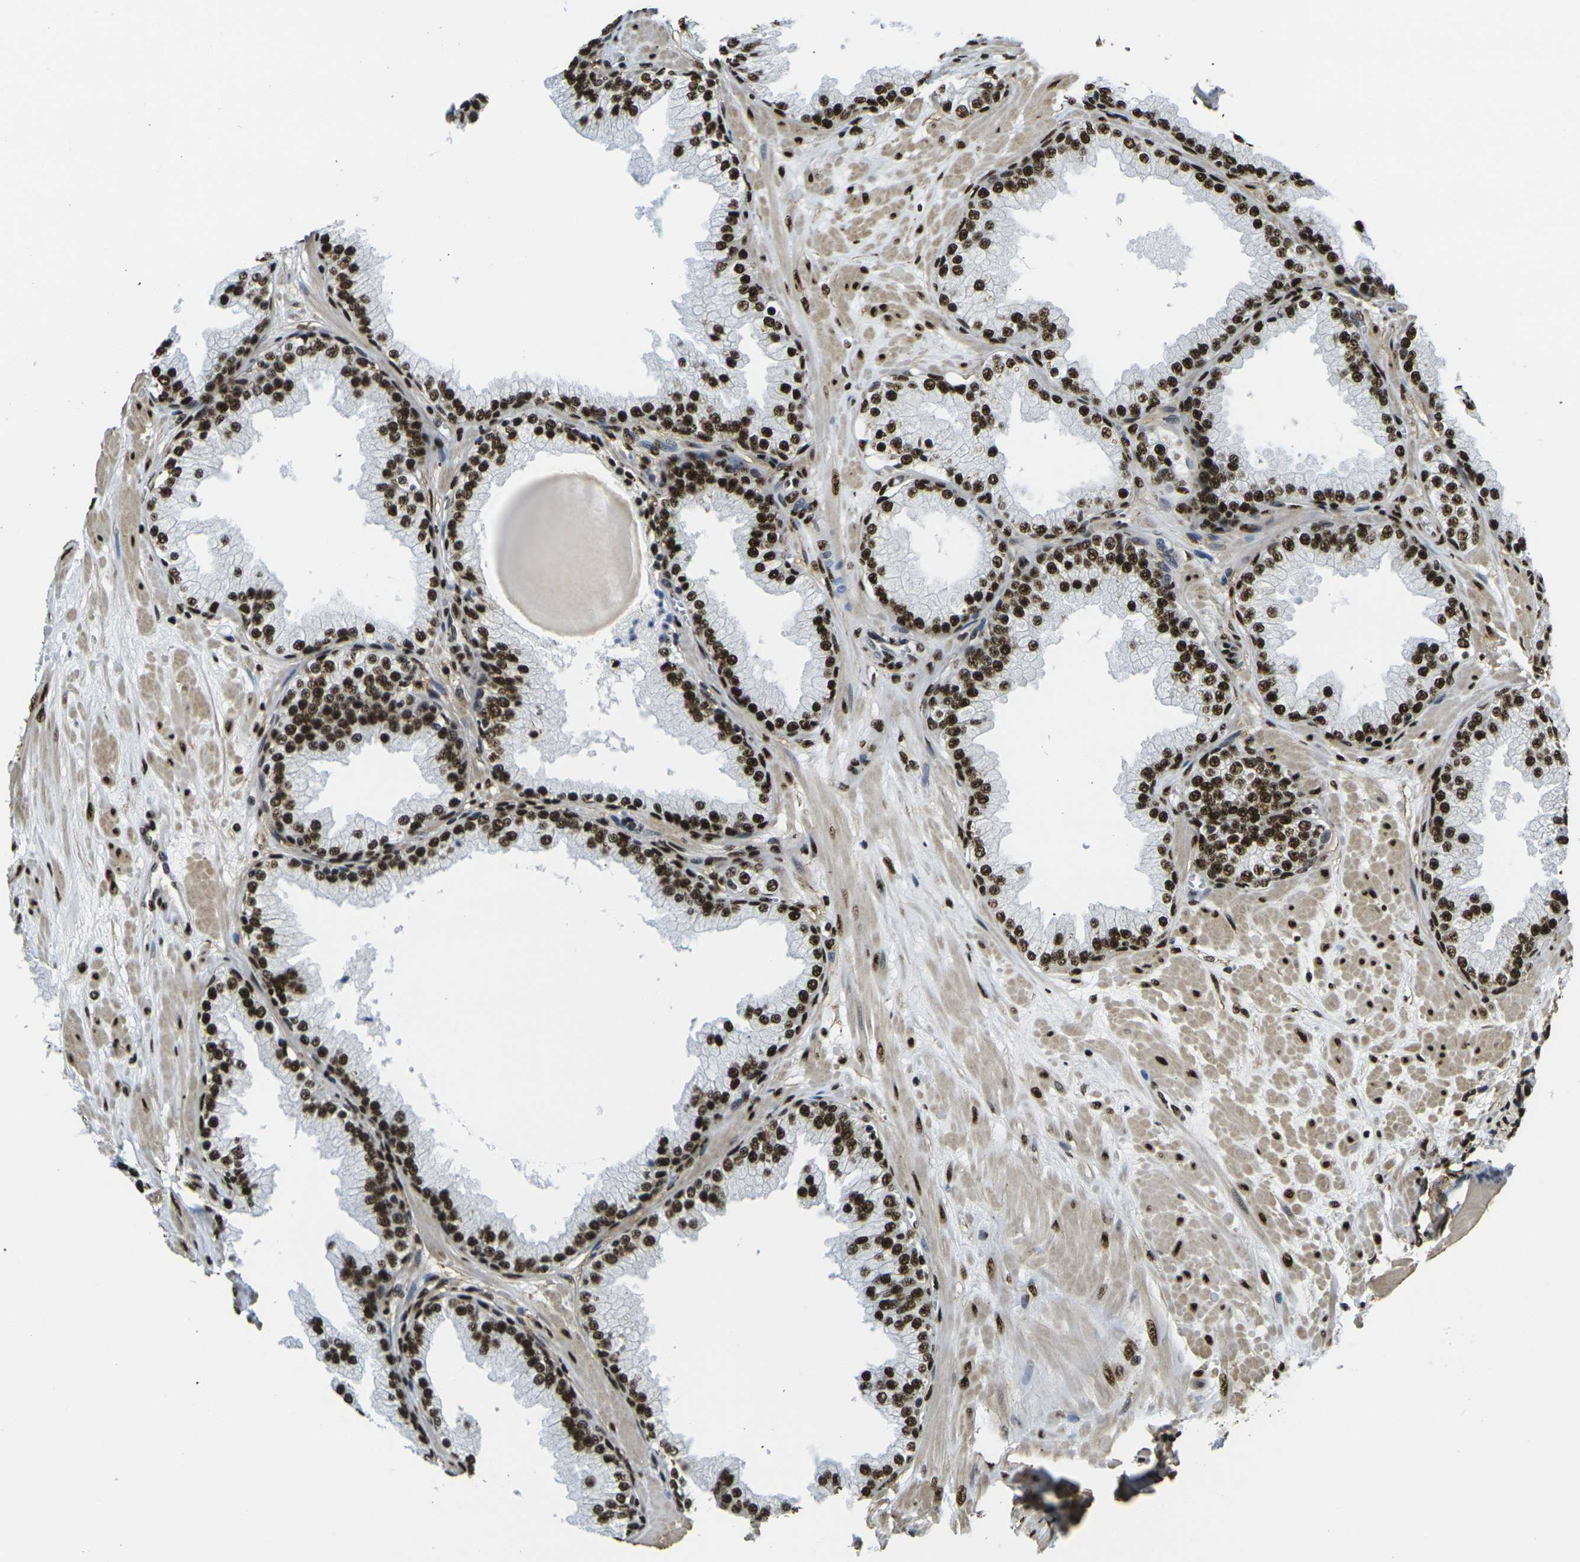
{"staining": {"intensity": "strong", "quantity": ">75%", "location": "nuclear"}, "tissue": "prostate", "cell_type": "Glandular cells", "image_type": "normal", "snomed": [{"axis": "morphology", "description": "Normal tissue, NOS"}, {"axis": "topography", "description": "Prostate"}], "caption": "Glandular cells reveal high levels of strong nuclear staining in approximately >75% of cells in normal human prostate.", "gene": "SMARCC1", "patient": {"sex": "male", "age": 51}}